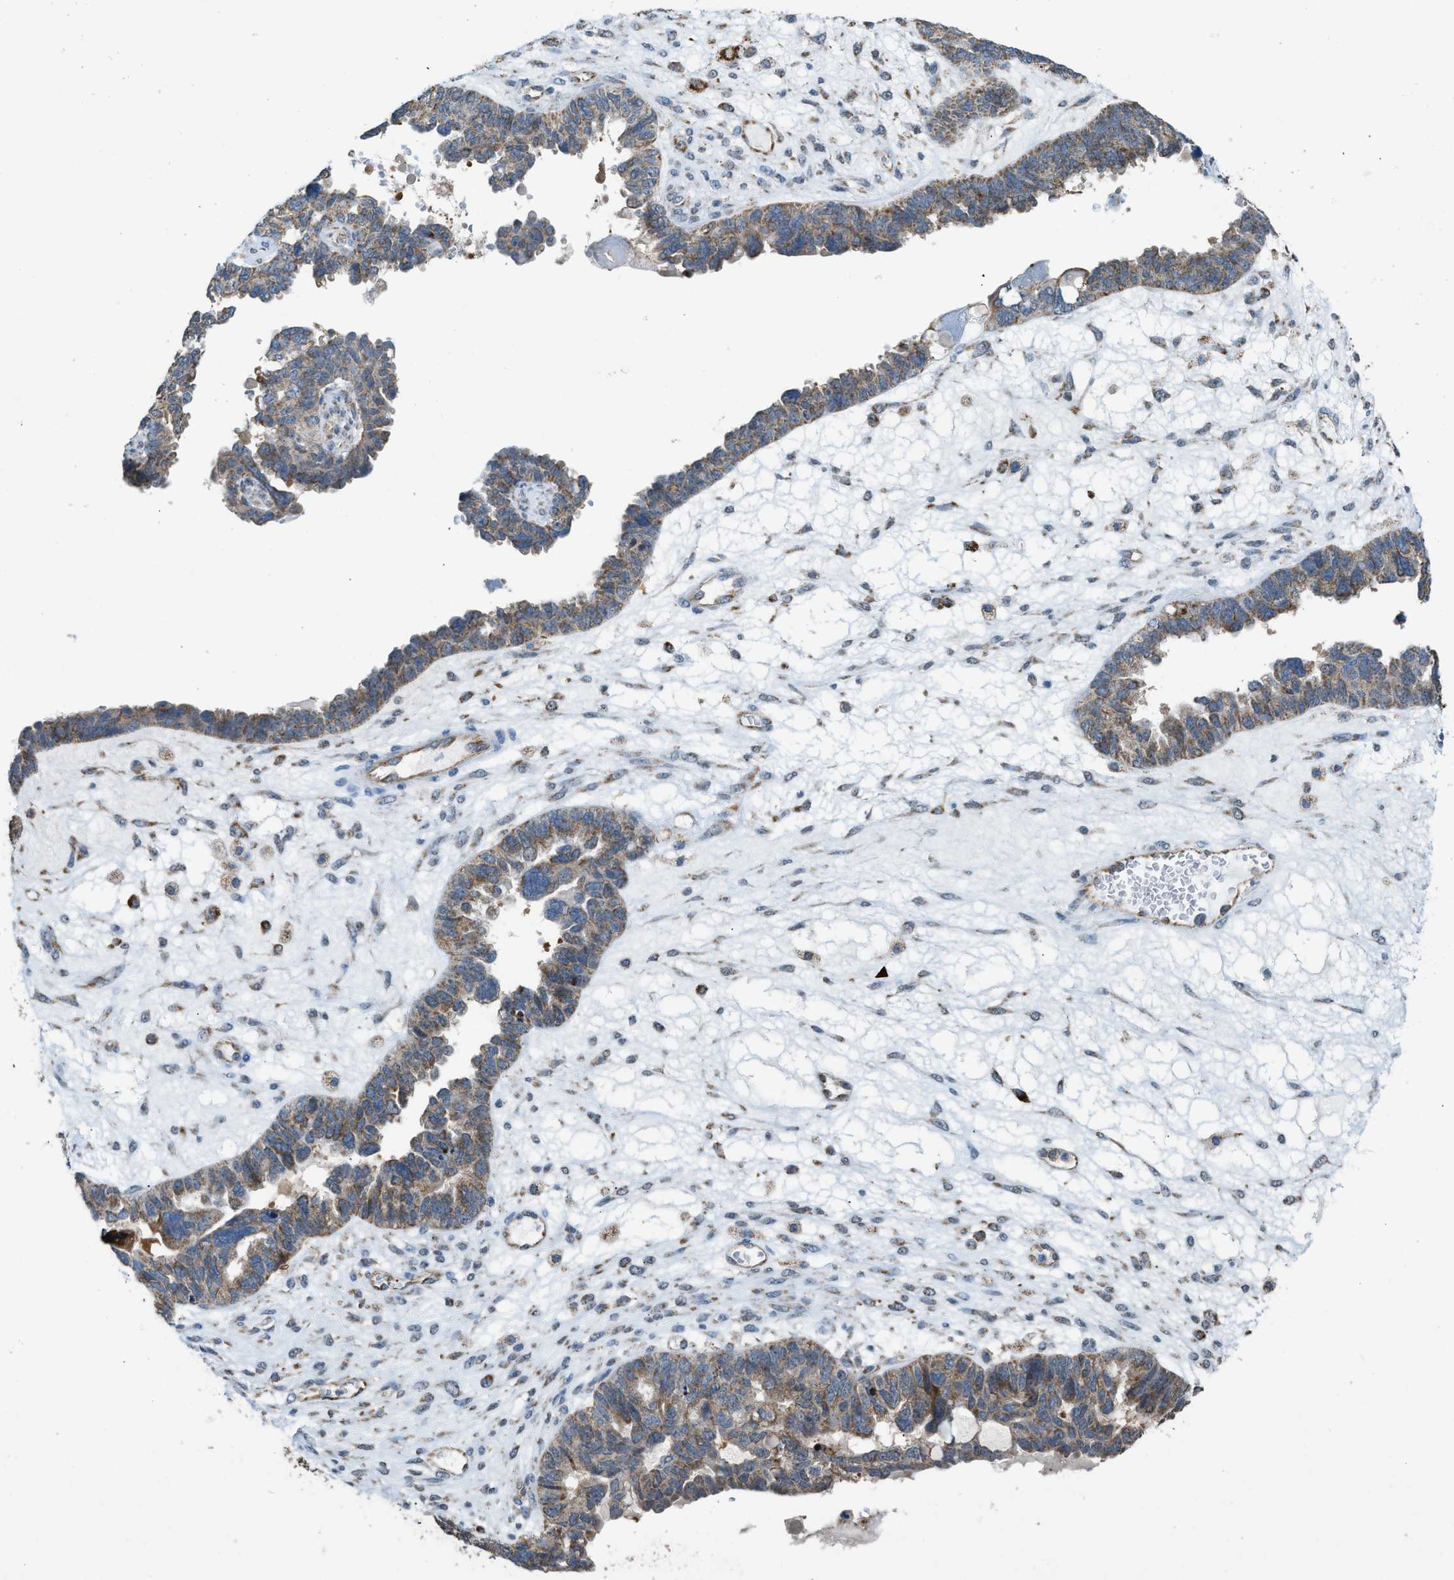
{"staining": {"intensity": "weak", "quantity": ">75%", "location": "cytoplasmic/membranous"}, "tissue": "ovarian cancer", "cell_type": "Tumor cells", "image_type": "cancer", "snomed": [{"axis": "morphology", "description": "Cystadenocarcinoma, serous, NOS"}, {"axis": "topography", "description": "Ovary"}], "caption": "A brown stain shows weak cytoplasmic/membranous staining of a protein in human serous cystadenocarcinoma (ovarian) tumor cells.", "gene": "ETFB", "patient": {"sex": "female", "age": 79}}